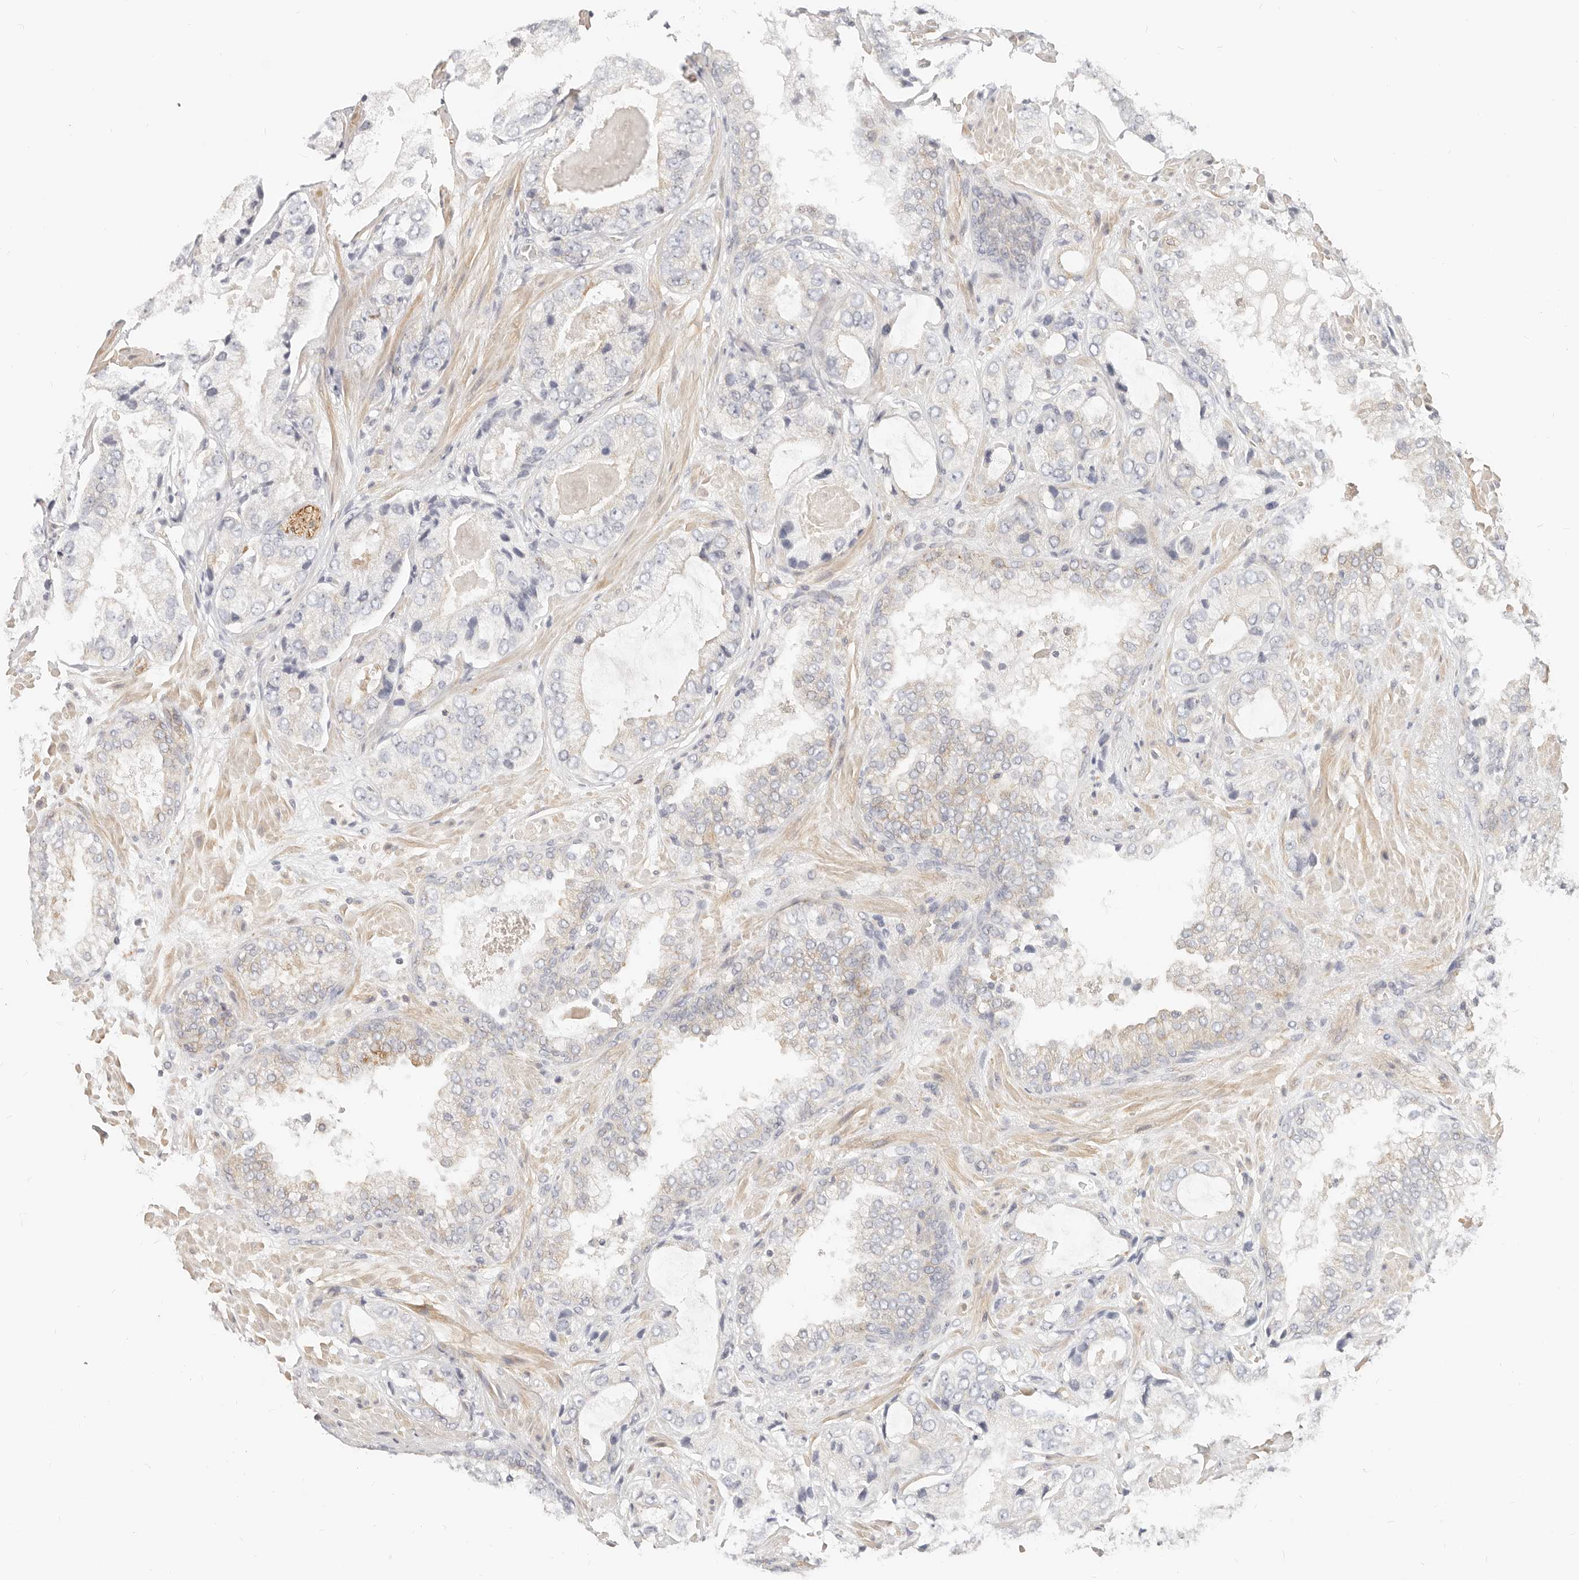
{"staining": {"intensity": "negative", "quantity": "none", "location": "none"}, "tissue": "prostate cancer", "cell_type": "Tumor cells", "image_type": "cancer", "snomed": [{"axis": "morphology", "description": "Normal tissue, NOS"}, {"axis": "morphology", "description": "Adenocarcinoma, High grade"}, {"axis": "topography", "description": "Prostate"}, {"axis": "topography", "description": "Peripheral nerve tissue"}], "caption": "DAB (3,3'-diaminobenzidine) immunohistochemical staining of human prostate cancer shows no significant positivity in tumor cells.", "gene": "DTNBP1", "patient": {"sex": "male", "age": 59}}